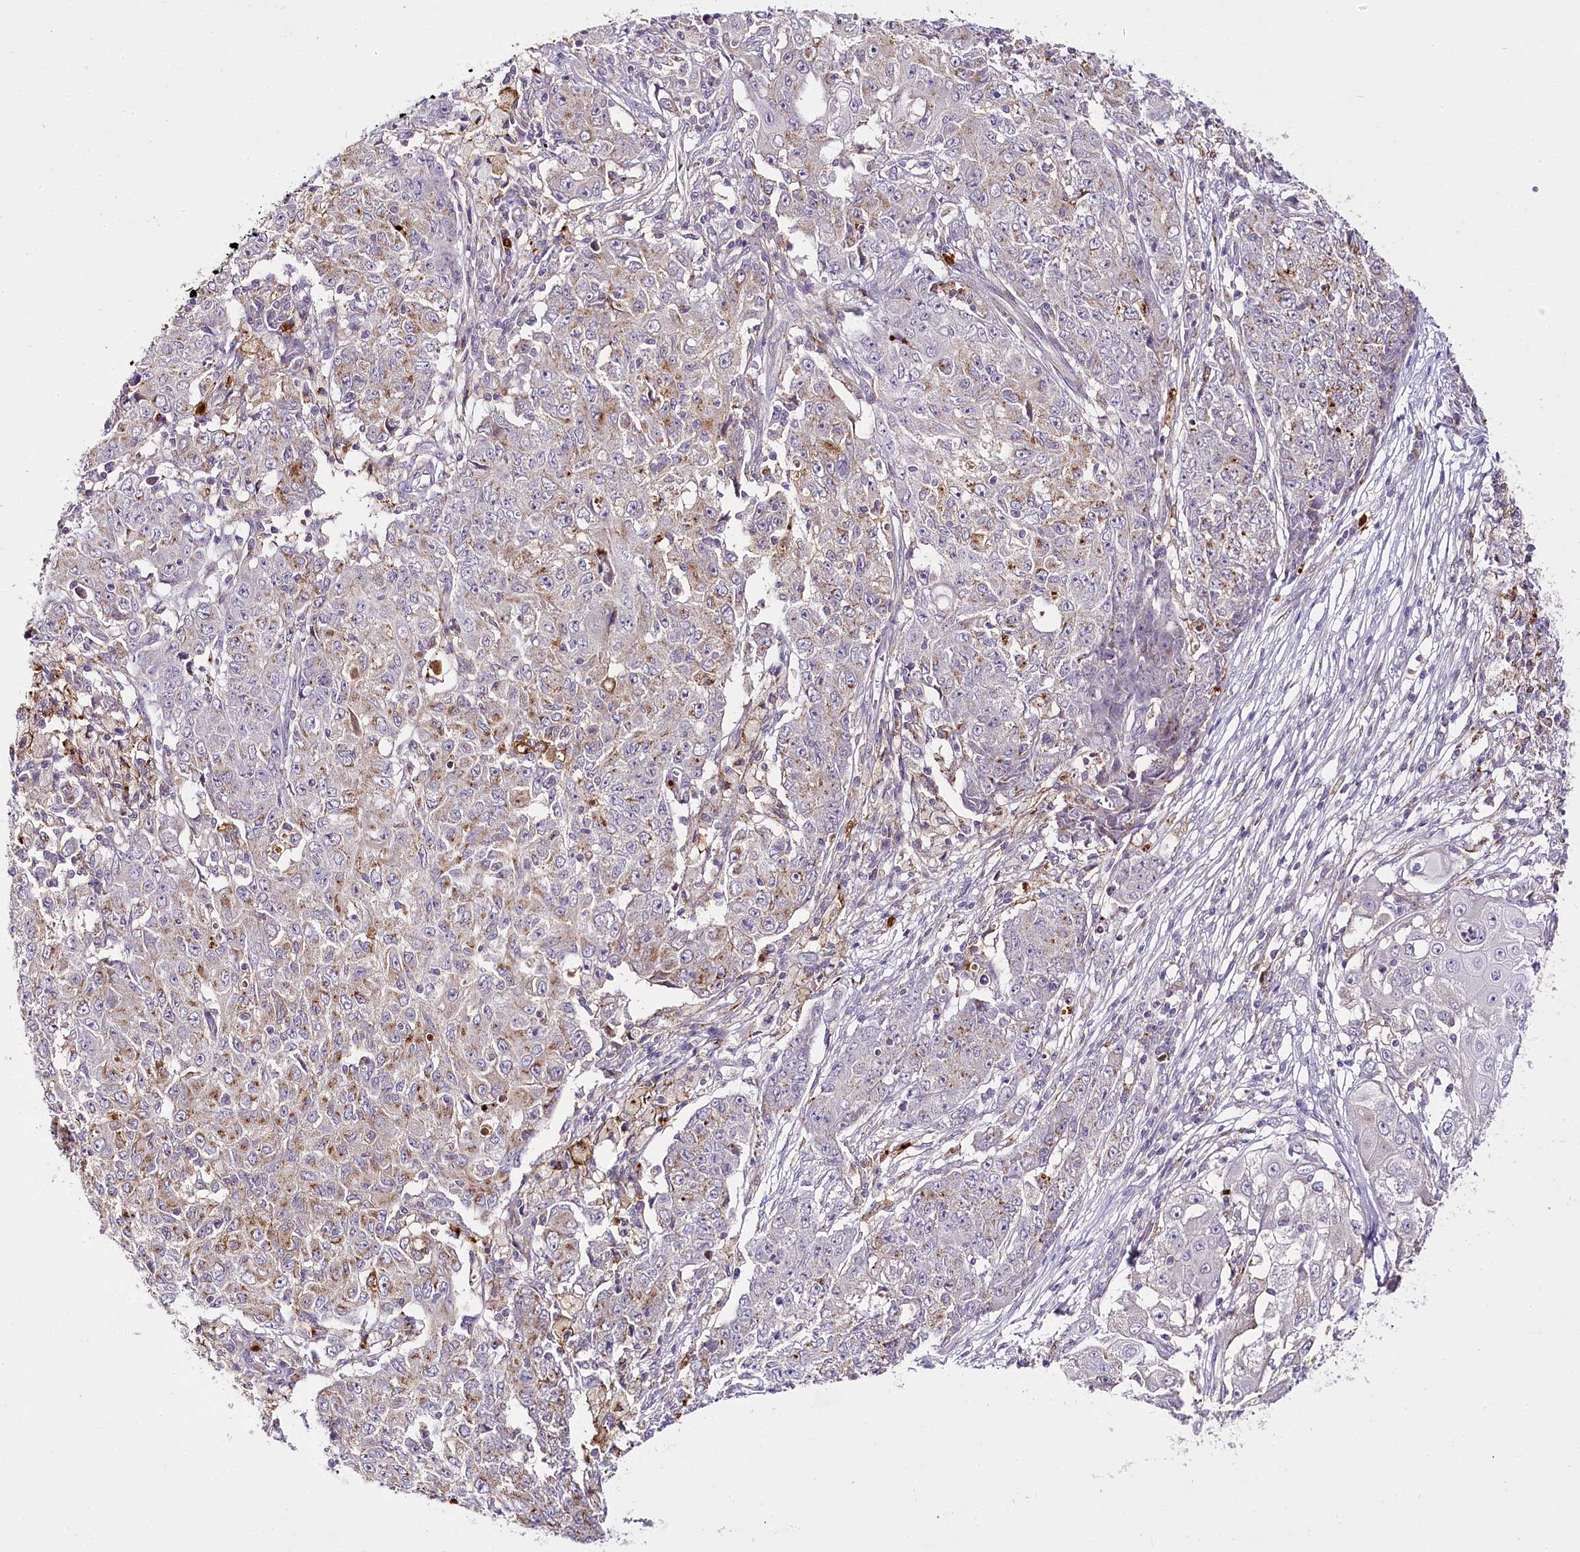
{"staining": {"intensity": "moderate", "quantity": "<25%", "location": "cytoplasmic/membranous"}, "tissue": "ovarian cancer", "cell_type": "Tumor cells", "image_type": "cancer", "snomed": [{"axis": "morphology", "description": "Carcinoma, endometroid"}, {"axis": "topography", "description": "Ovary"}], "caption": "High-power microscopy captured an IHC histopathology image of ovarian cancer (endometroid carcinoma), revealing moderate cytoplasmic/membranous positivity in about <25% of tumor cells.", "gene": "VWA5A", "patient": {"sex": "female", "age": 42}}